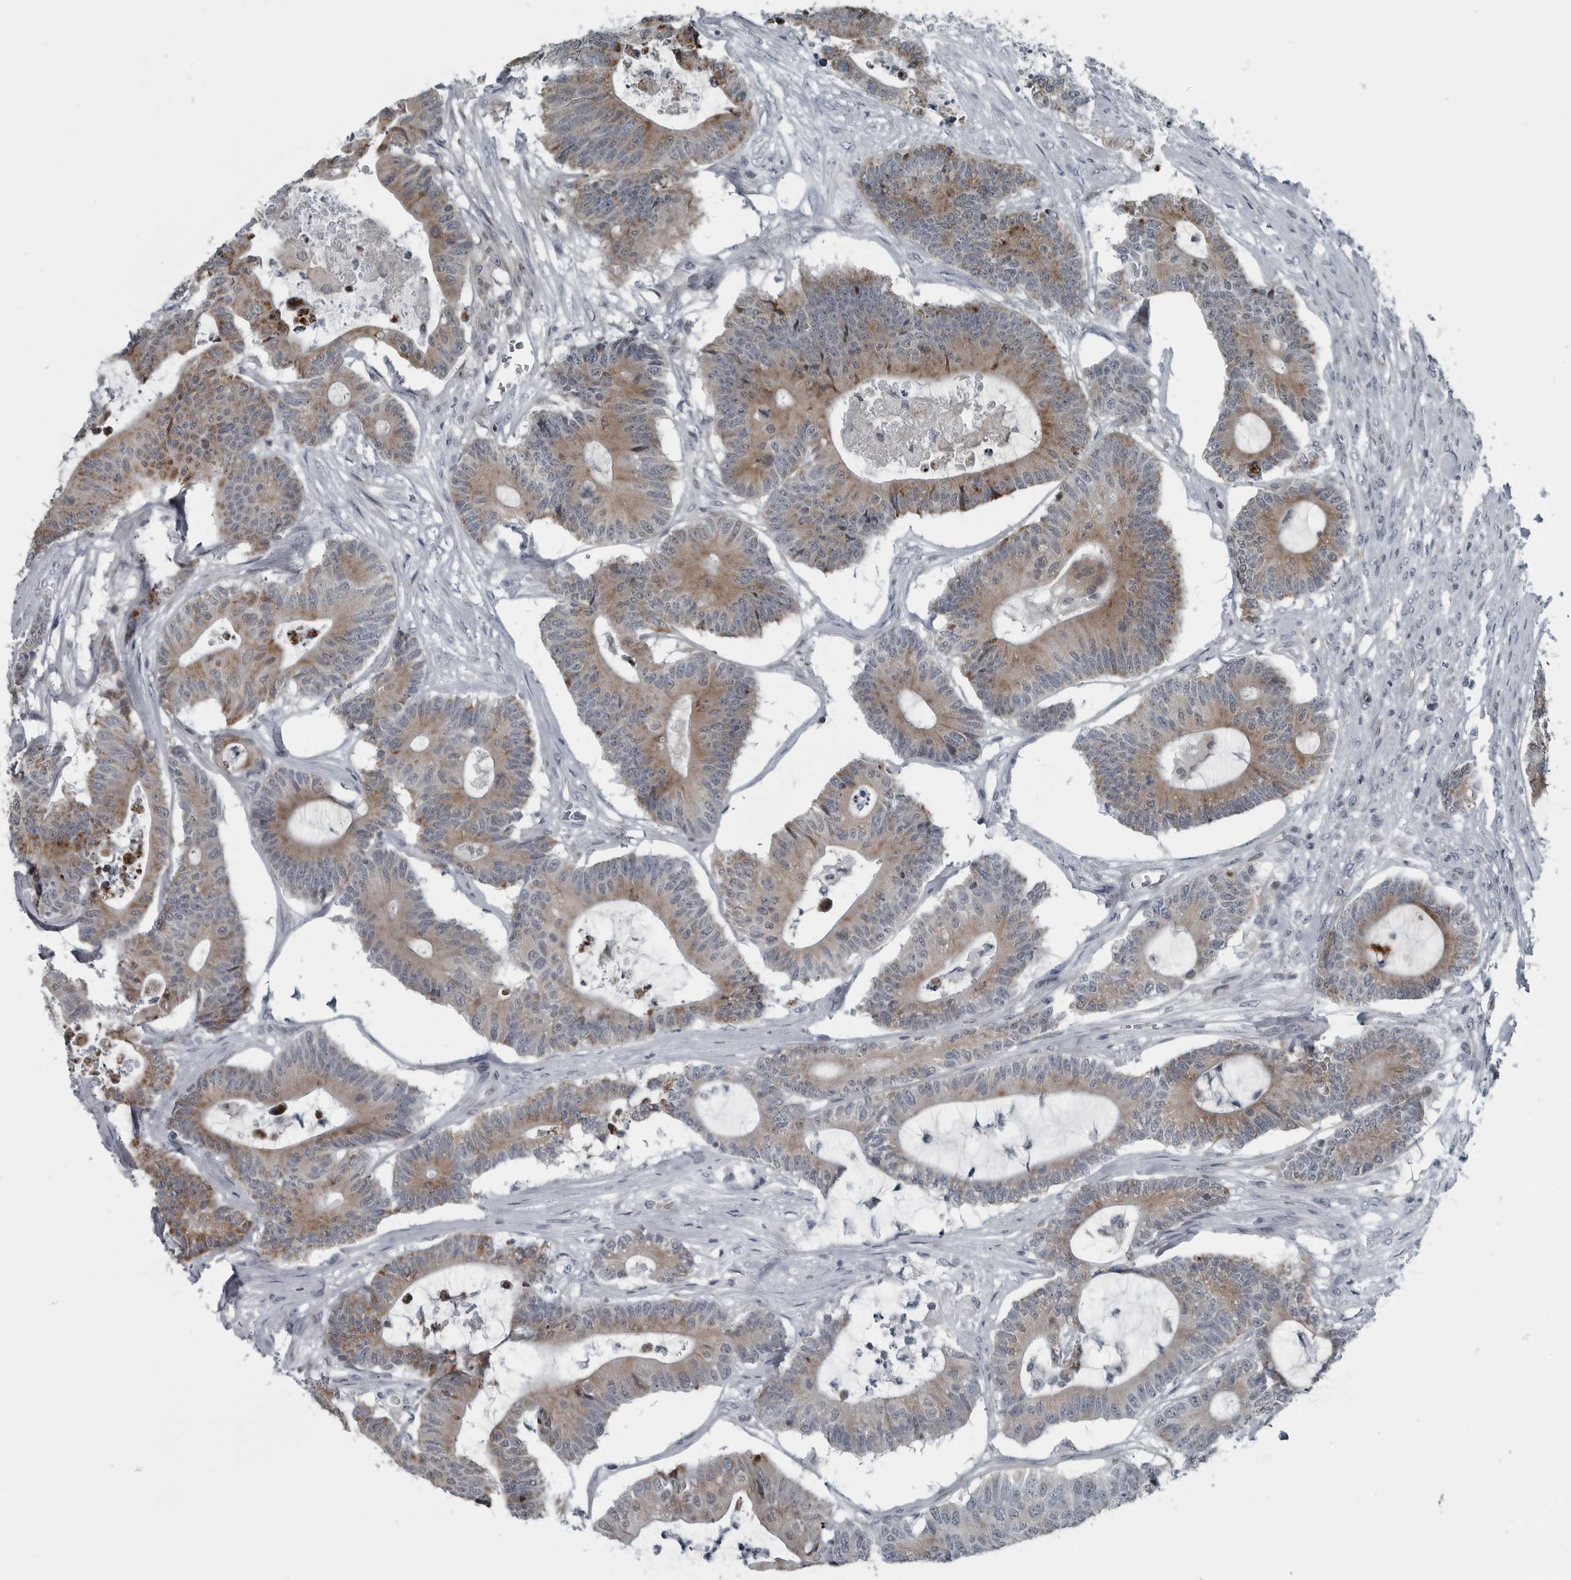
{"staining": {"intensity": "moderate", "quantity": ">75%", "location": "cytoplasmic/membranous"}, "tissue": "colorectal cancer", "cell_type": "Tumor cells", "image_type": "cancer", "snomed": [{"axis": "morphology", "description": "Adenocarcinoma, NOS"}, {"axis": "topography", "description": "Colon"}], "caption": "Protein expression analysis of colorectal adenocarcinoma shows moderate cytoplasmic/membranous positivity in approximately >75% of tumor cells.", "gene": "GAK", "patient": {"sex": "female", "age": 84}}